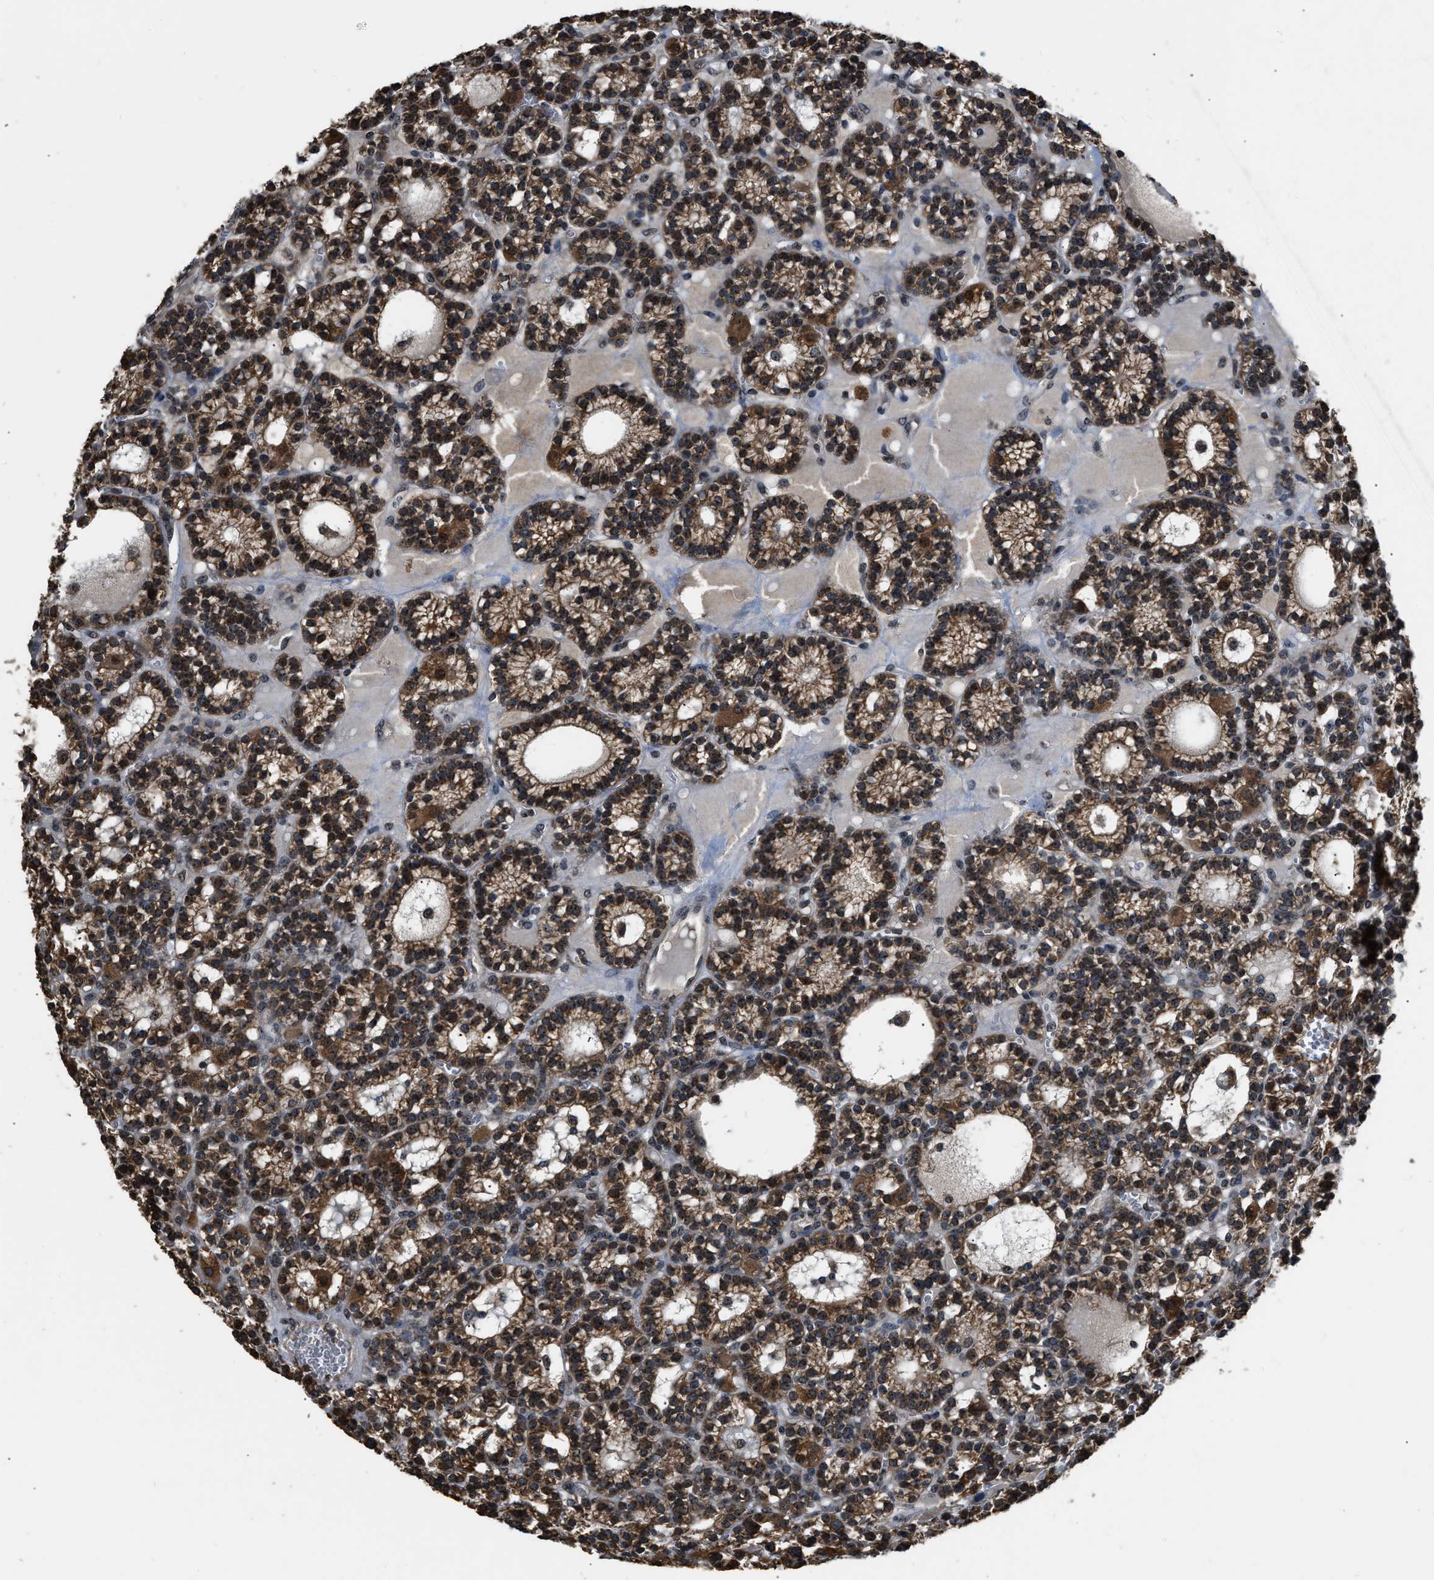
{"staining": {"intensity": "strong", "quantity": ">75%", "location": "cytoplasmic/membranous,nuclear"}, "tissue": "parathyroid gland", "cell_type": "Glandular cells", "image_type": "normal", "snomed": [{"axis": "morphology", "description": "Normal tissue, NOS"}, {"axis": "morphology", "description": "Adenoma, NOS"}, {"axis": "topography", "description": "Parathyroid gland"}], "caption": "Protein staining of unremarkable parathyroid gland demonstrates strong cytoplasmic/membranous,nuclear expression in about >75% of glandular cells. Using DAB (brown) and hematoxylin (blue) stains, captured at high magnification using brightfield microscopy.", "gene": "DENND6B", "patient": {"sex": "female", "age": 58}}